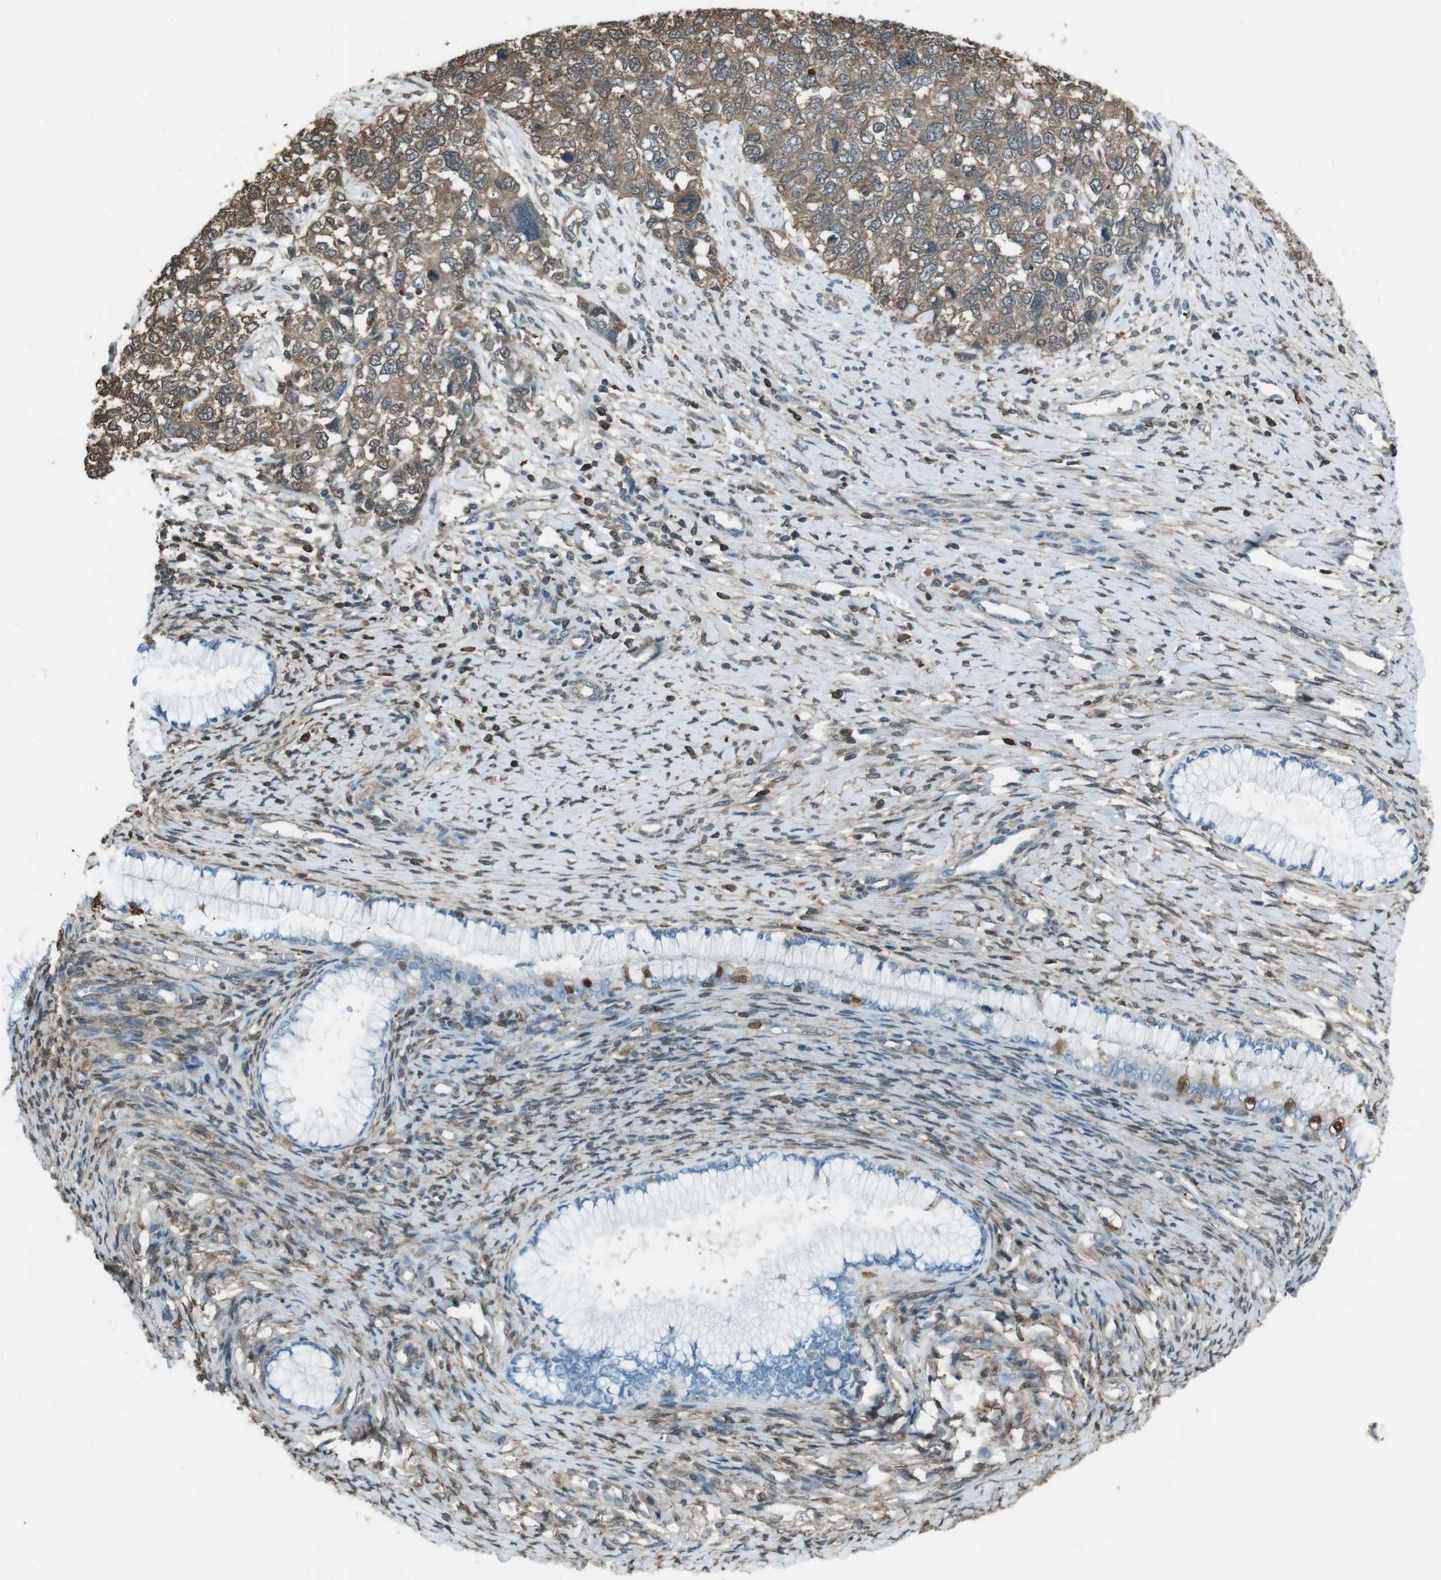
{"staining": {"intensity": "moderate", "quantity": ">75%", "location": "cytoplasmic/membranous"}, "tissue": "cervical cancer", "cell_type": "Tumor cells", "image_type": "cancer", "snomed": [{"axis": "morphology", "description": "Squamous cell carcinoma, NOS"}, {"axis": "topography", "description": "Cervix"}], "caption": "This is a photomicrograph of immunohistochemistry staining of cervical cancer, which shows moderate positivity in the cytoplasmic/membranous of tumor cells.", "gene": "TWSG1", "patient": {"sex": "female", "age": 63}}